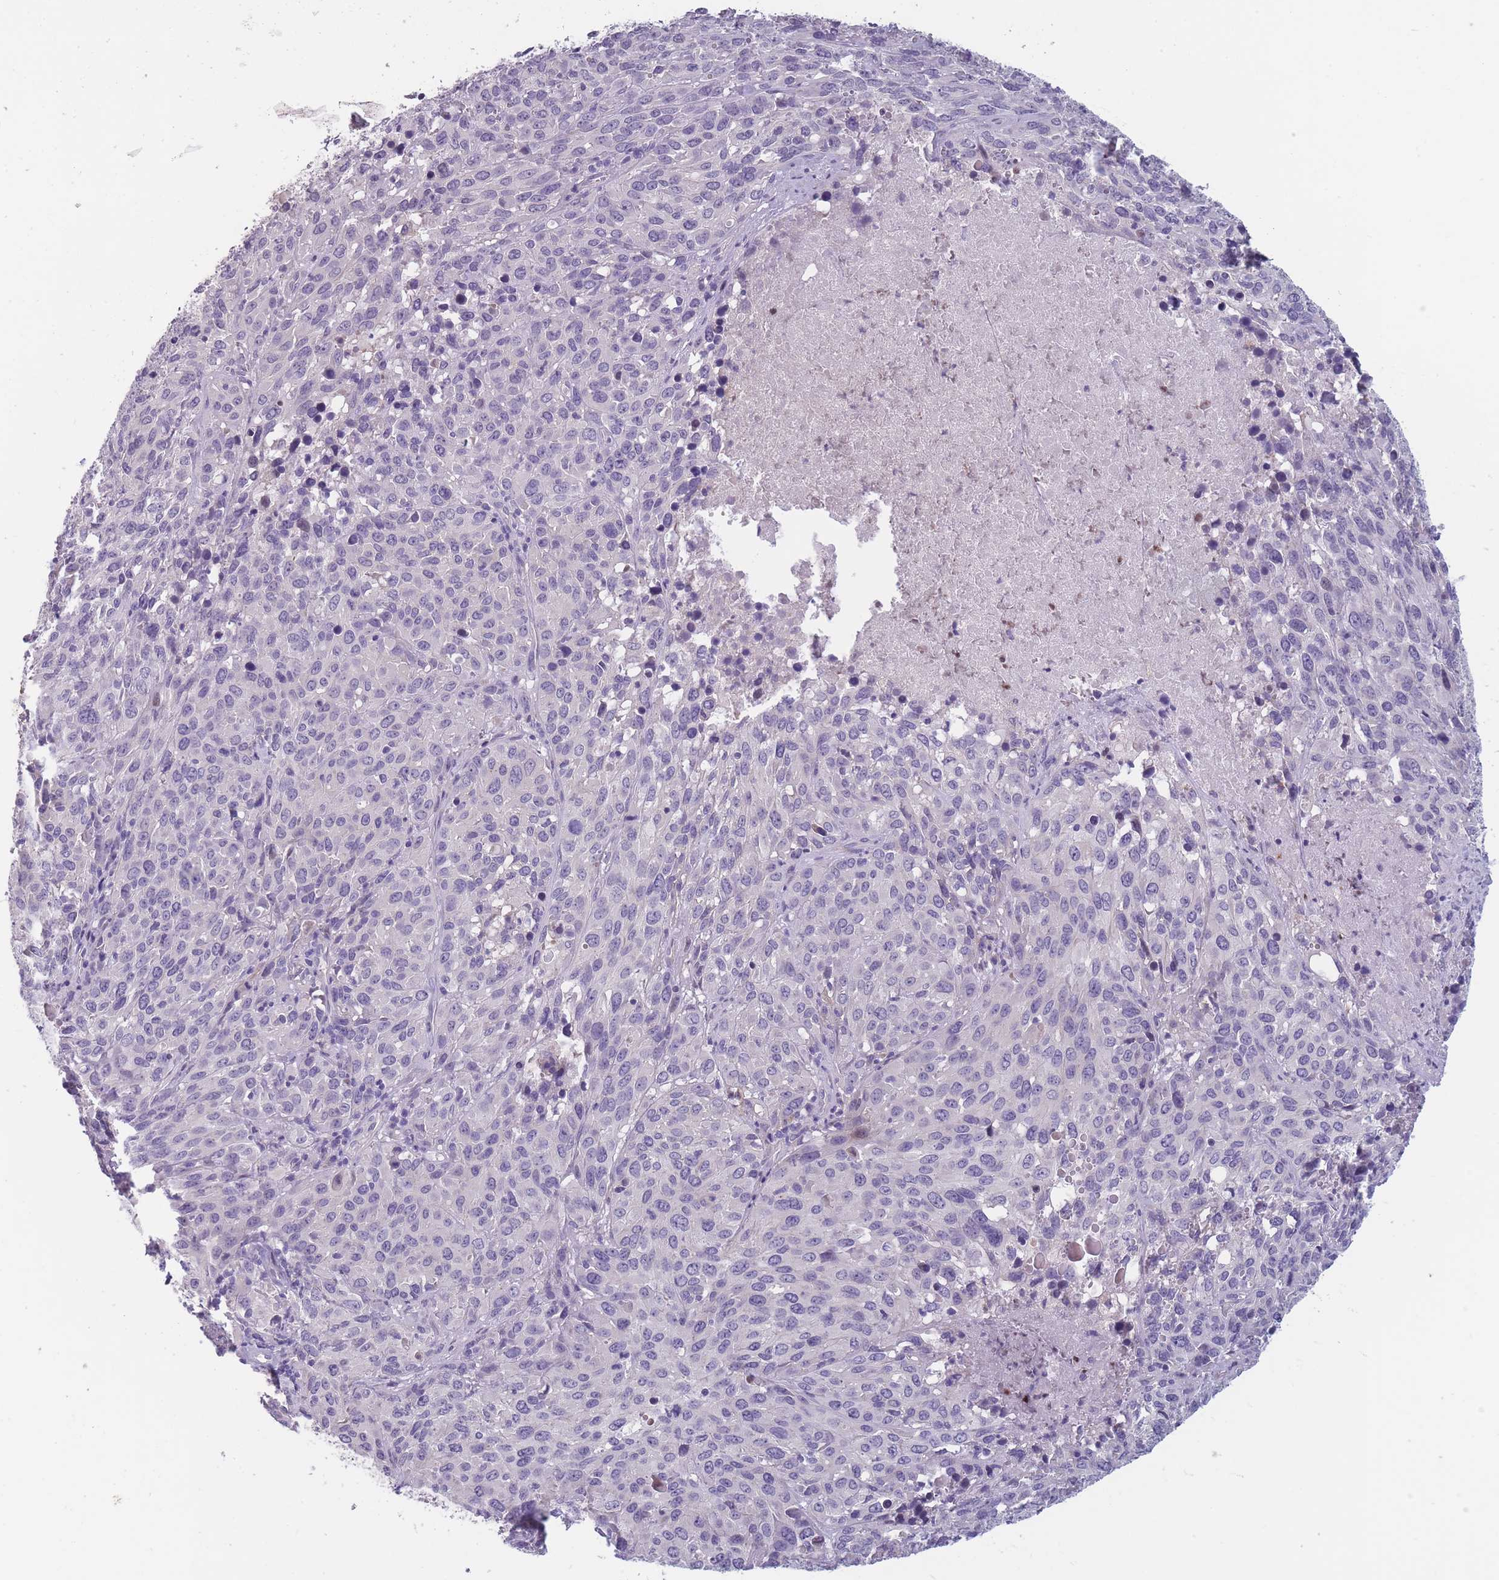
{"staining": {"intensity": "negative", "quantity": "none", "location": "none"}, "tissue": "cervical cancer", "cell_type": "Tumor cells", "image_type": "cancer", "snomed": [{"axis": "morphology", "description": "Squamous cell carcinoma, NOS"}, {"axis": "topography", "description": "Cervix"}], "caption": "Immunohistochemical staining of cervical squamous cell carcinoma reveals no significant positivity in tumor cells. (DAB immunohistochemistry visualized using brightfield microscopy, high magnification).", "gene": "FAM83F", "patient": {"sex": "female", "age": 51}}